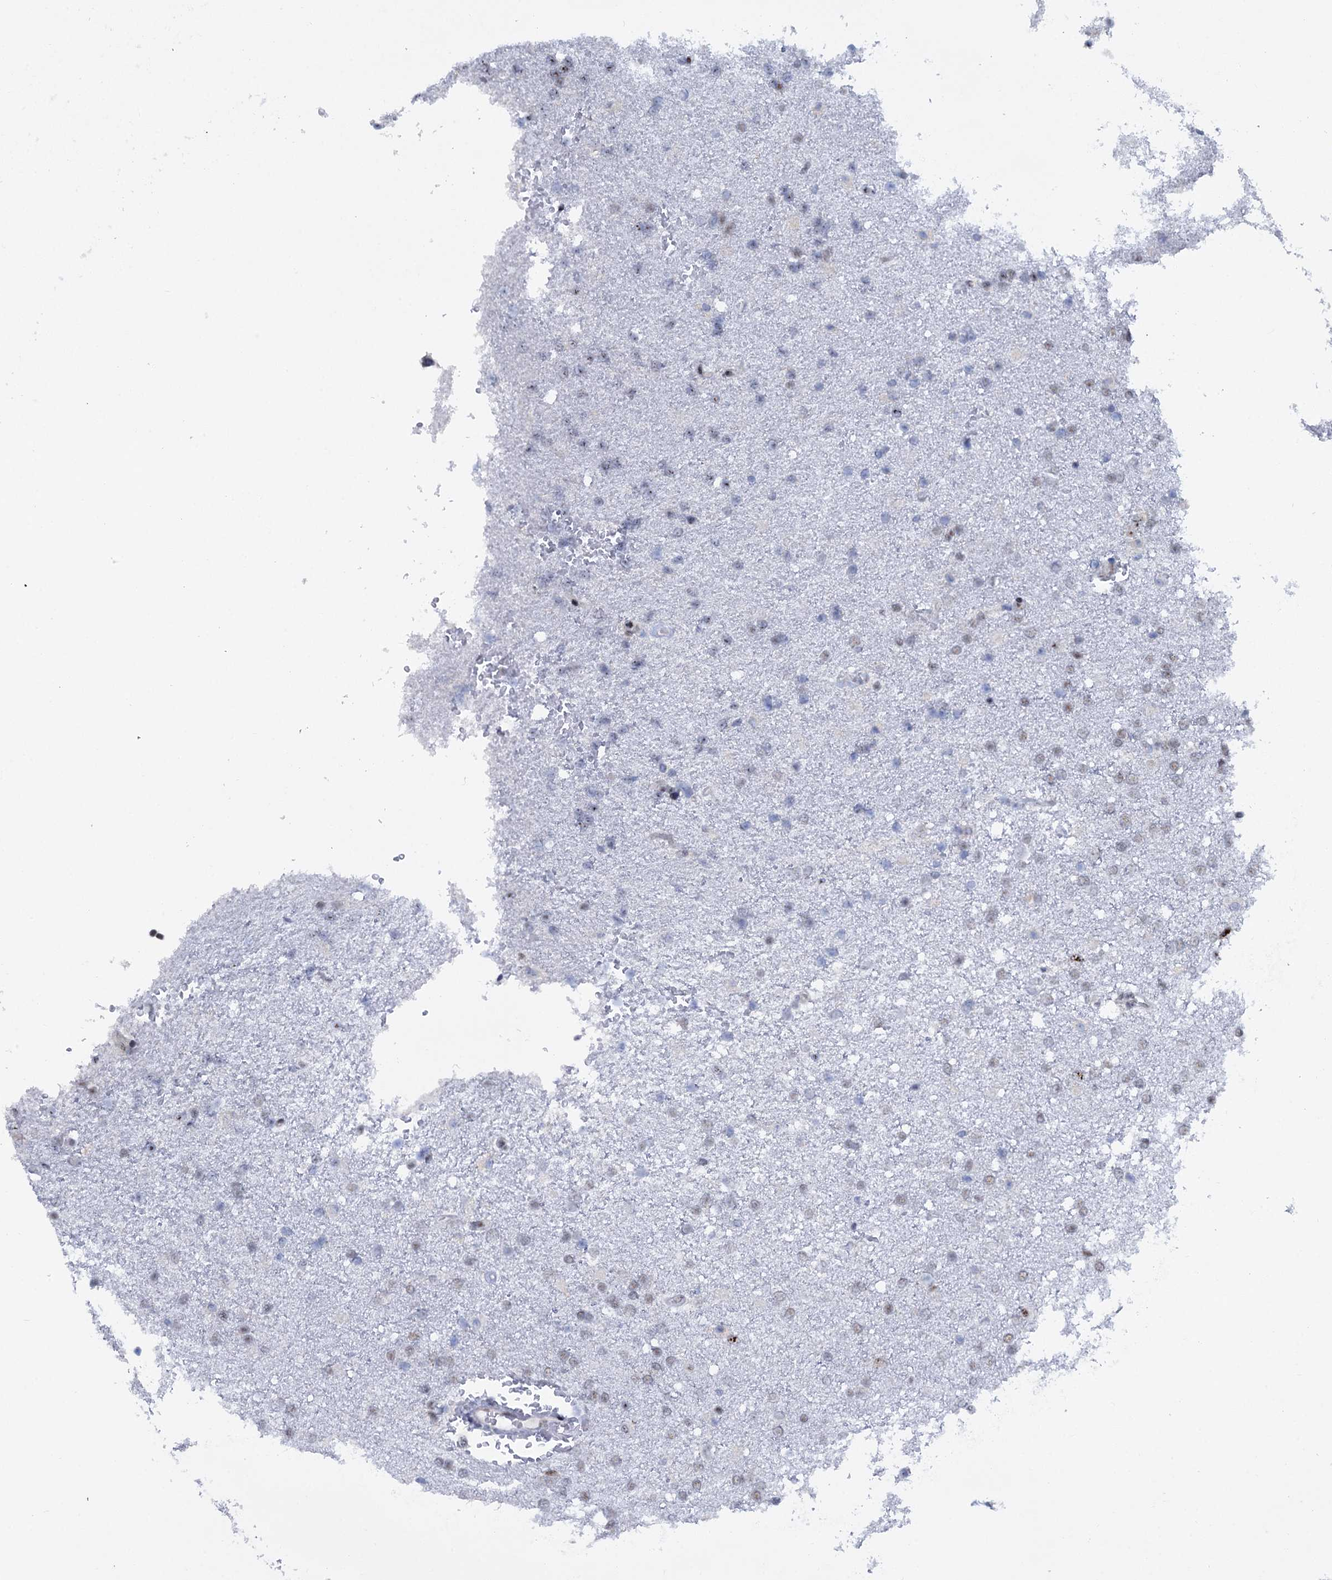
{"staining": {"intensity": "weak", "quantity": "25%-75%", "location": "nuclear"}, "tissue": "glioma", "cell_type": "Tumor cells", "image_type": "cancer", "snomed": [{"axis": "morphology", "description": "Glioma, malignant, High grade"}, {"axis": "topography", "description": "Brain"}], "caption": "Glioma stained for a protein exhibits weak nuclear positivity in tumor cells.", "gene": "SREK1", "patient": {"sex": "male", "age": 72}}